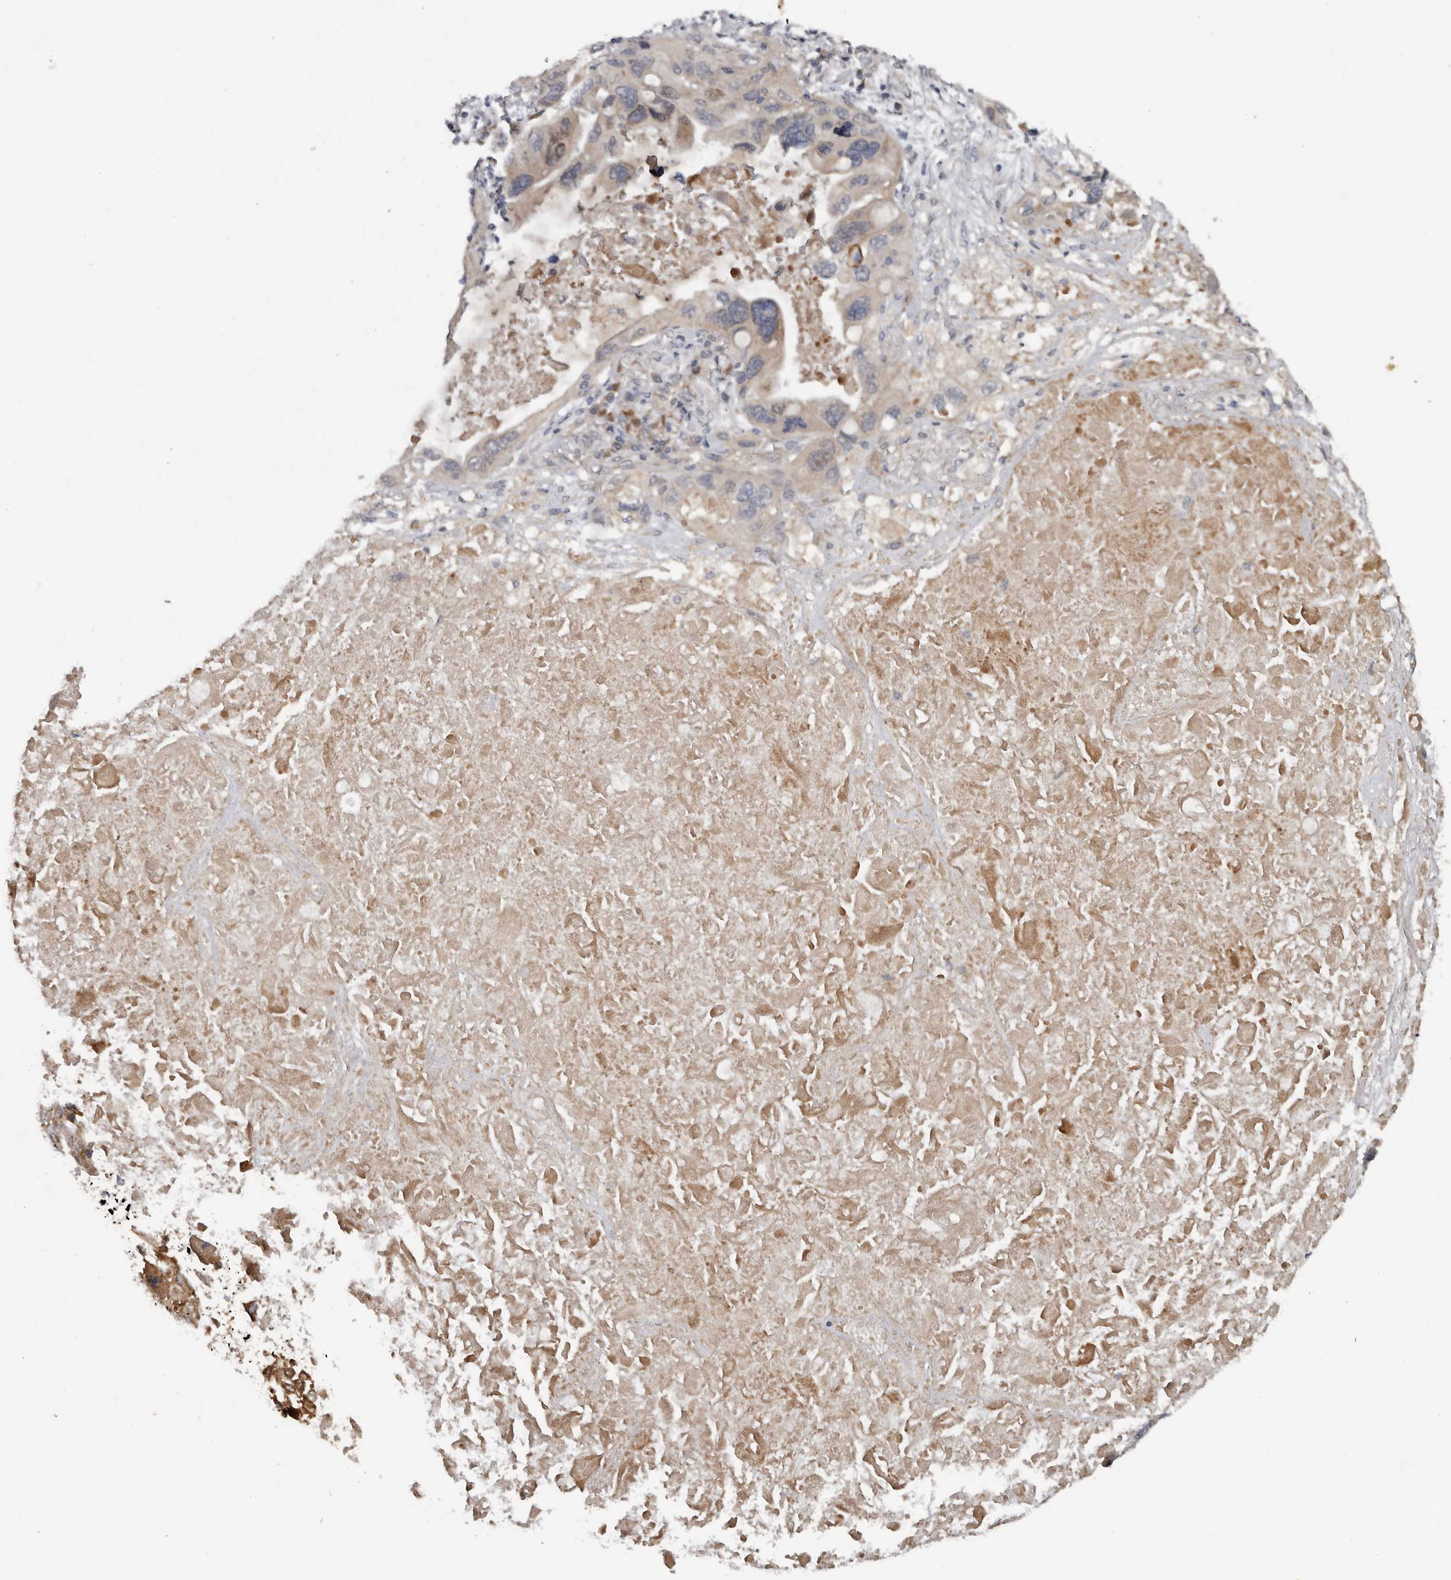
{"staining": {"intensity": "weak", "quantity": "<25%", "location": "cytoplasmic/membranous"}, "tissue": "lung cancer", "cell_type": "Tumor cells", "image_type": "cancer", "snomed": [{"axis": "morphology", "description": "Squamous cell carcinoma, NOS"}, {"axis": "topography", "description": "Lung"}], "caption": "IHC of human lung squamous cell carcinoma exhibits no expression in tumor cells.", "gene": "DNAJB4", "patient": {"sex": "female", "age": 73}}